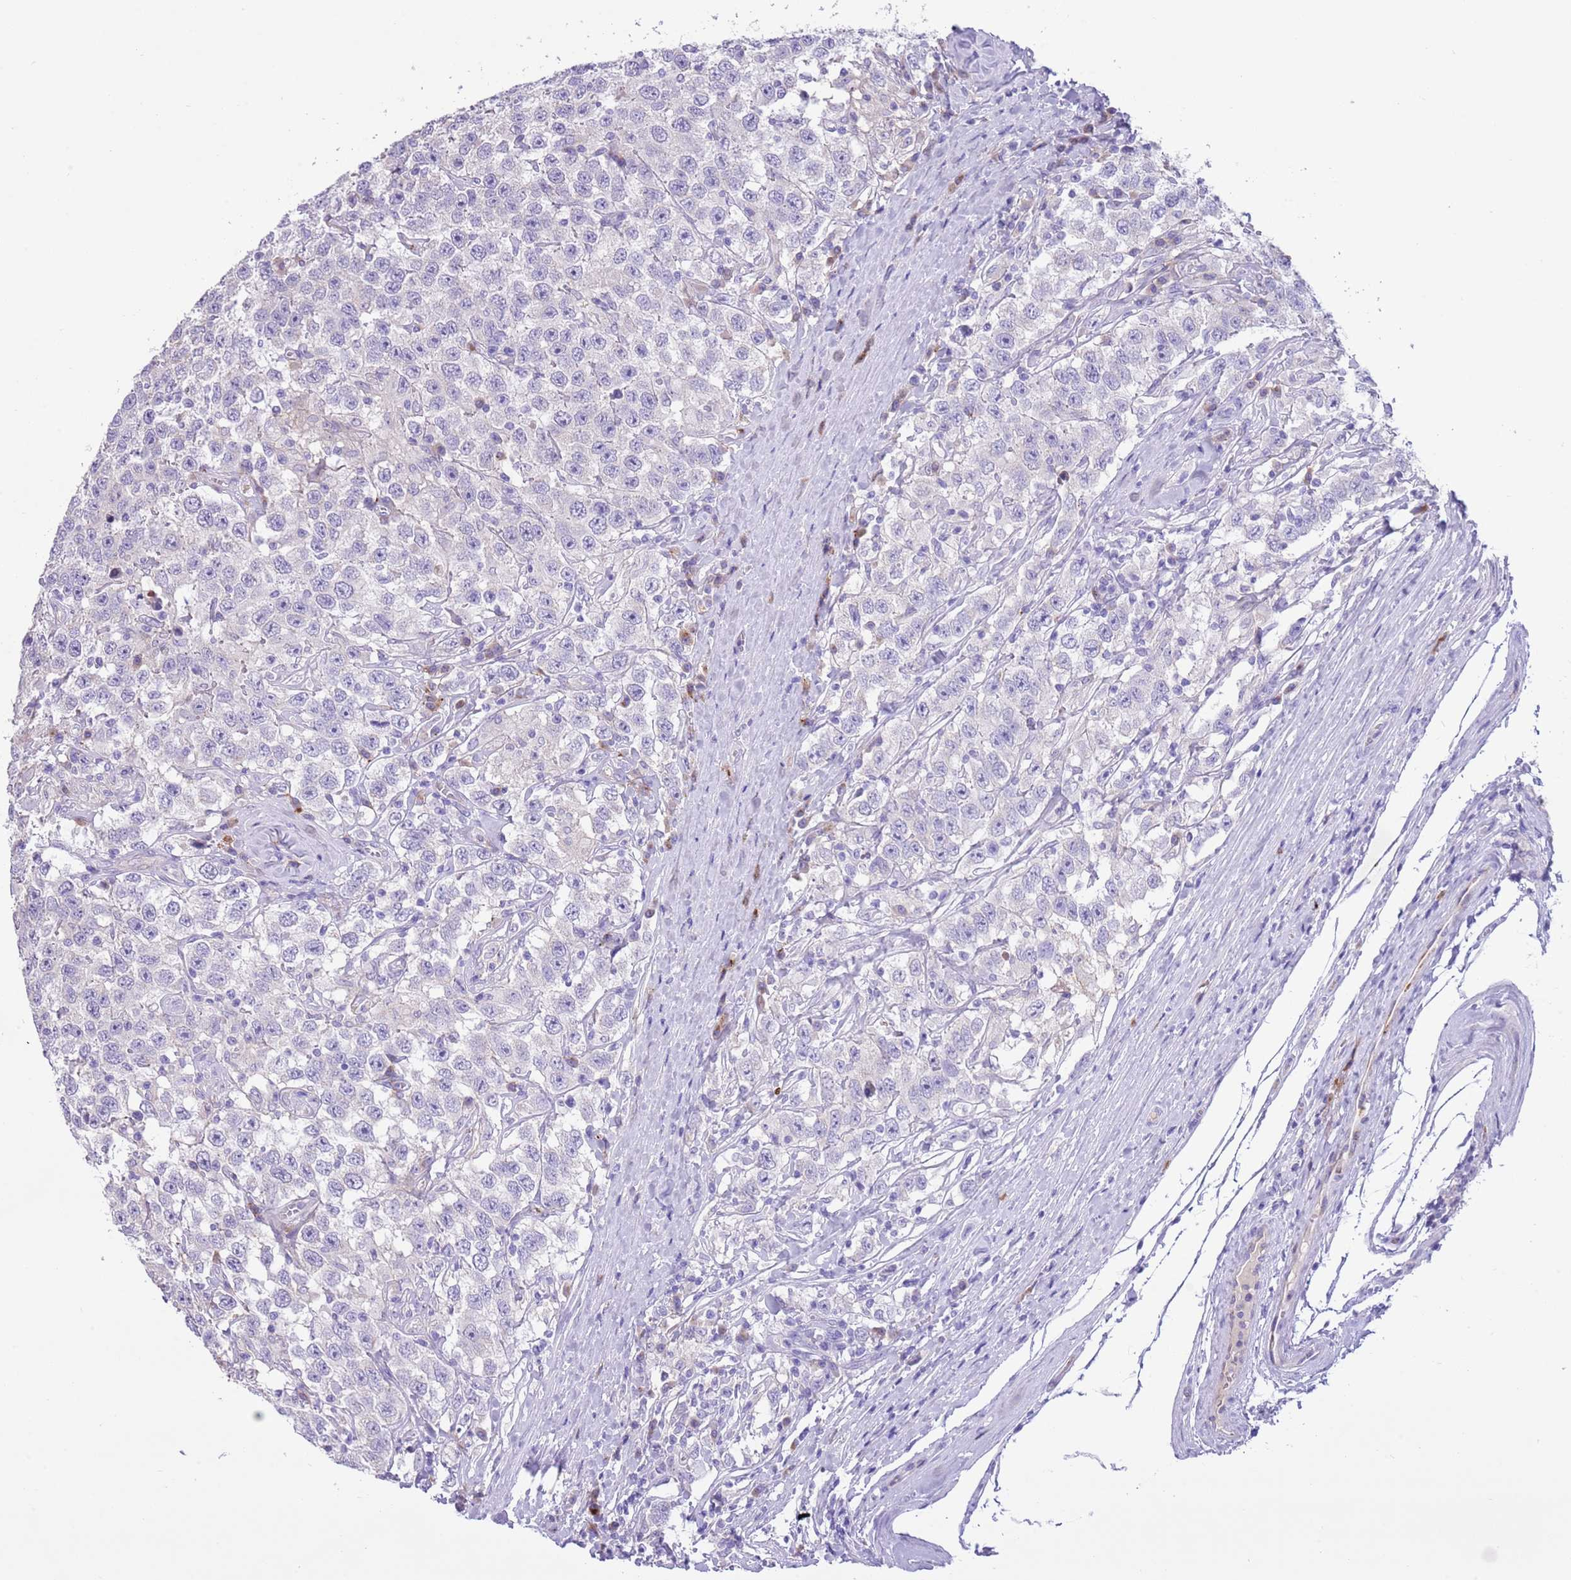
{"staining": {"intensity": "negative", "quantity": "none", "location": "none"}, "tissue": "testis cancer", "cell_type": "Tumor cells", "image_type": "cancer", "snomed": [{"axis": "morphology", "description": "Seminoma, NOS"}, {"axis": "topography", "description": "Testis"}], "caption": "Immunohistochemistry (IHC) image of neoplastic tissue: seminoma (testis) stained with DAB shows no significant protein staining in tumor cells.", "gene": "CLEC2A", "patient": {"sex": "male", "age": 41}}